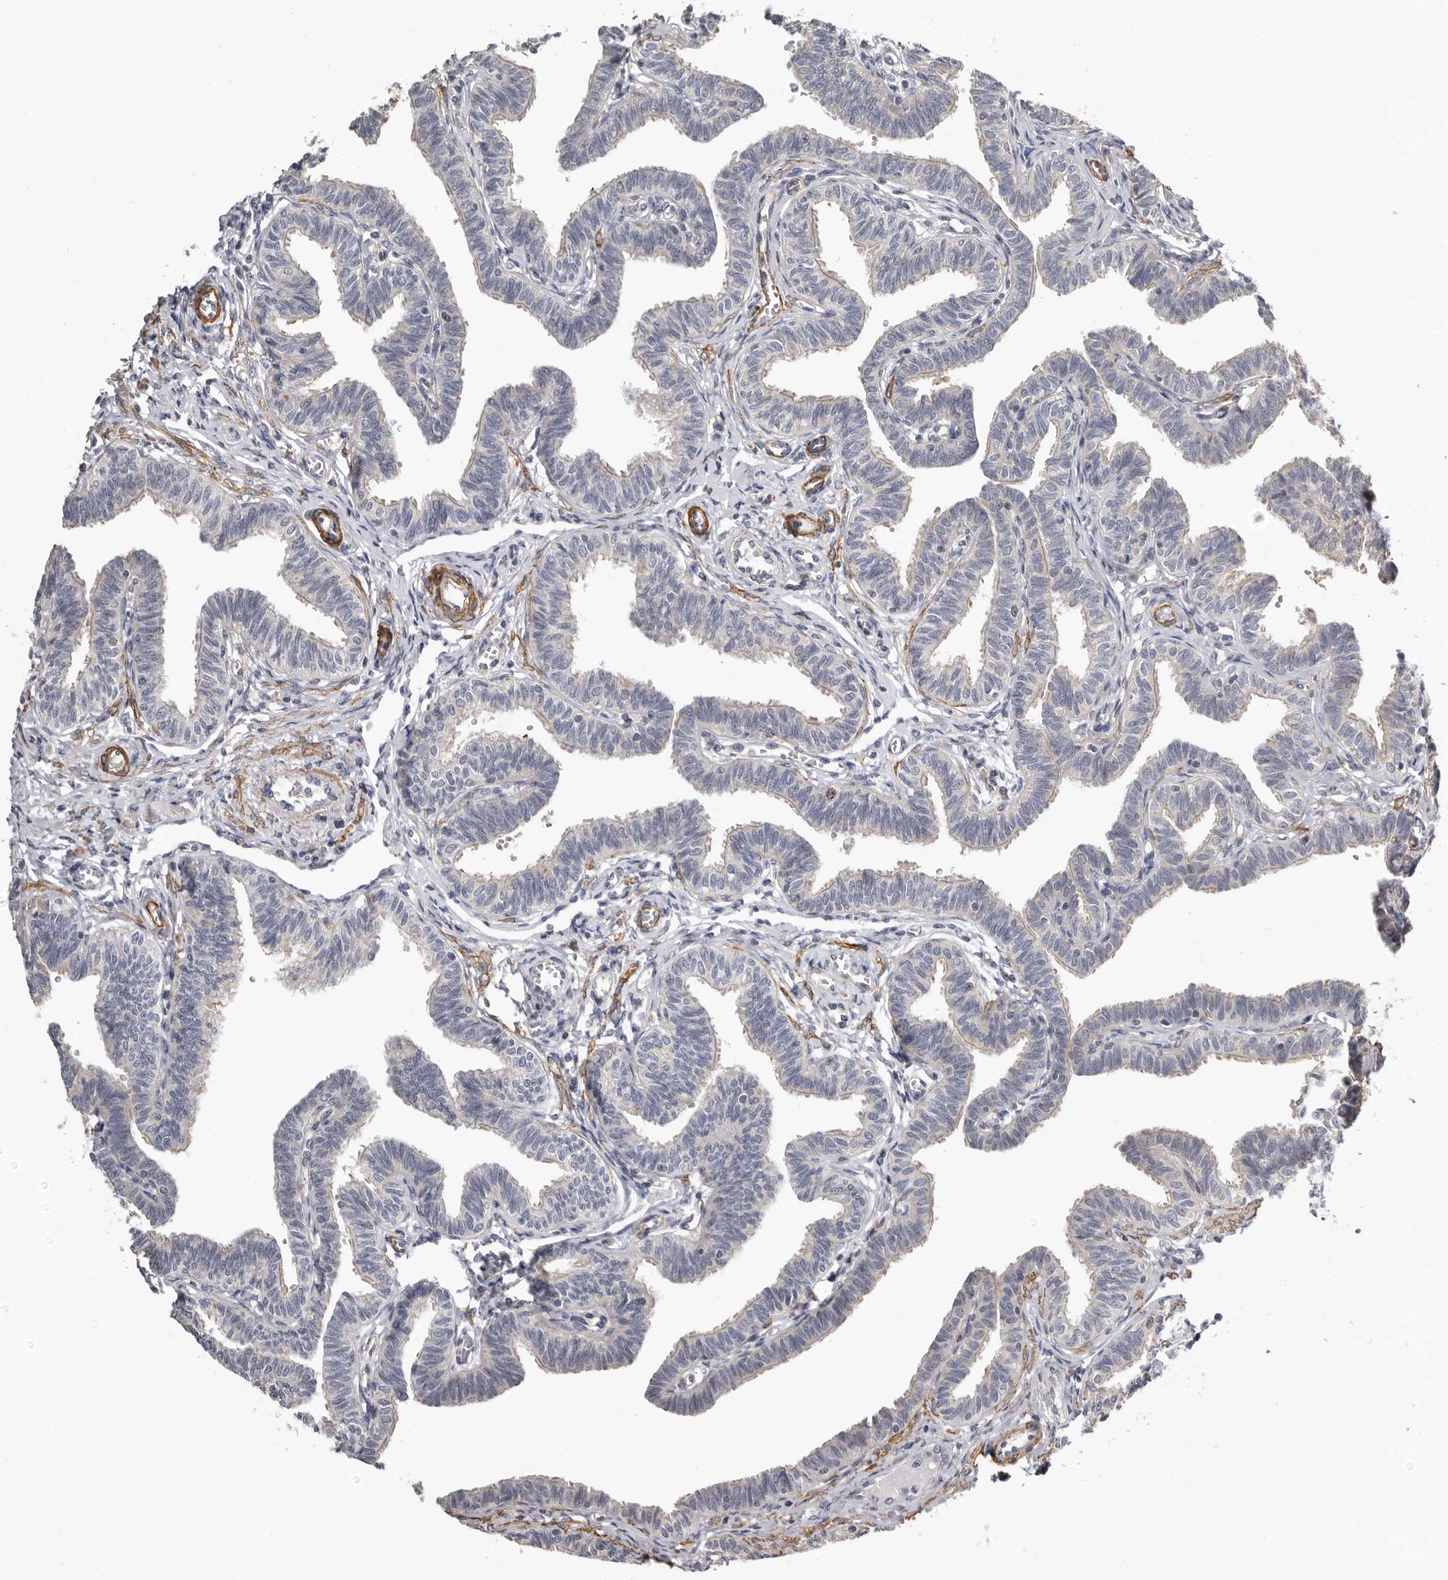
{"staining": {"intensity": "moderate", "quantity": "<25%", "location": "nuclear"}, "tissue": "fallopian tube", "cell_type": "Glandular cells", "image_type": "normal", "snomed": [{"axis": "morphology", "description": "Normal tissue, NOS"}, {"axis": "topography", "description": "Fallopian tube"}, {"axis": "topography", "description": "Ovary"}], "caption": "Fallopian tube was stained to show a protein in brown. There is low levels of moderate nuclear expression in approximately <25% of glandular cells. The staining was performed using DAB to visualize the protein expression in brown, while the nuclei were stained in blue with hematoxylin (Magnification: 20x).", "gene": "CDCA8", "patient": {"sex": "female", "age": 23}}